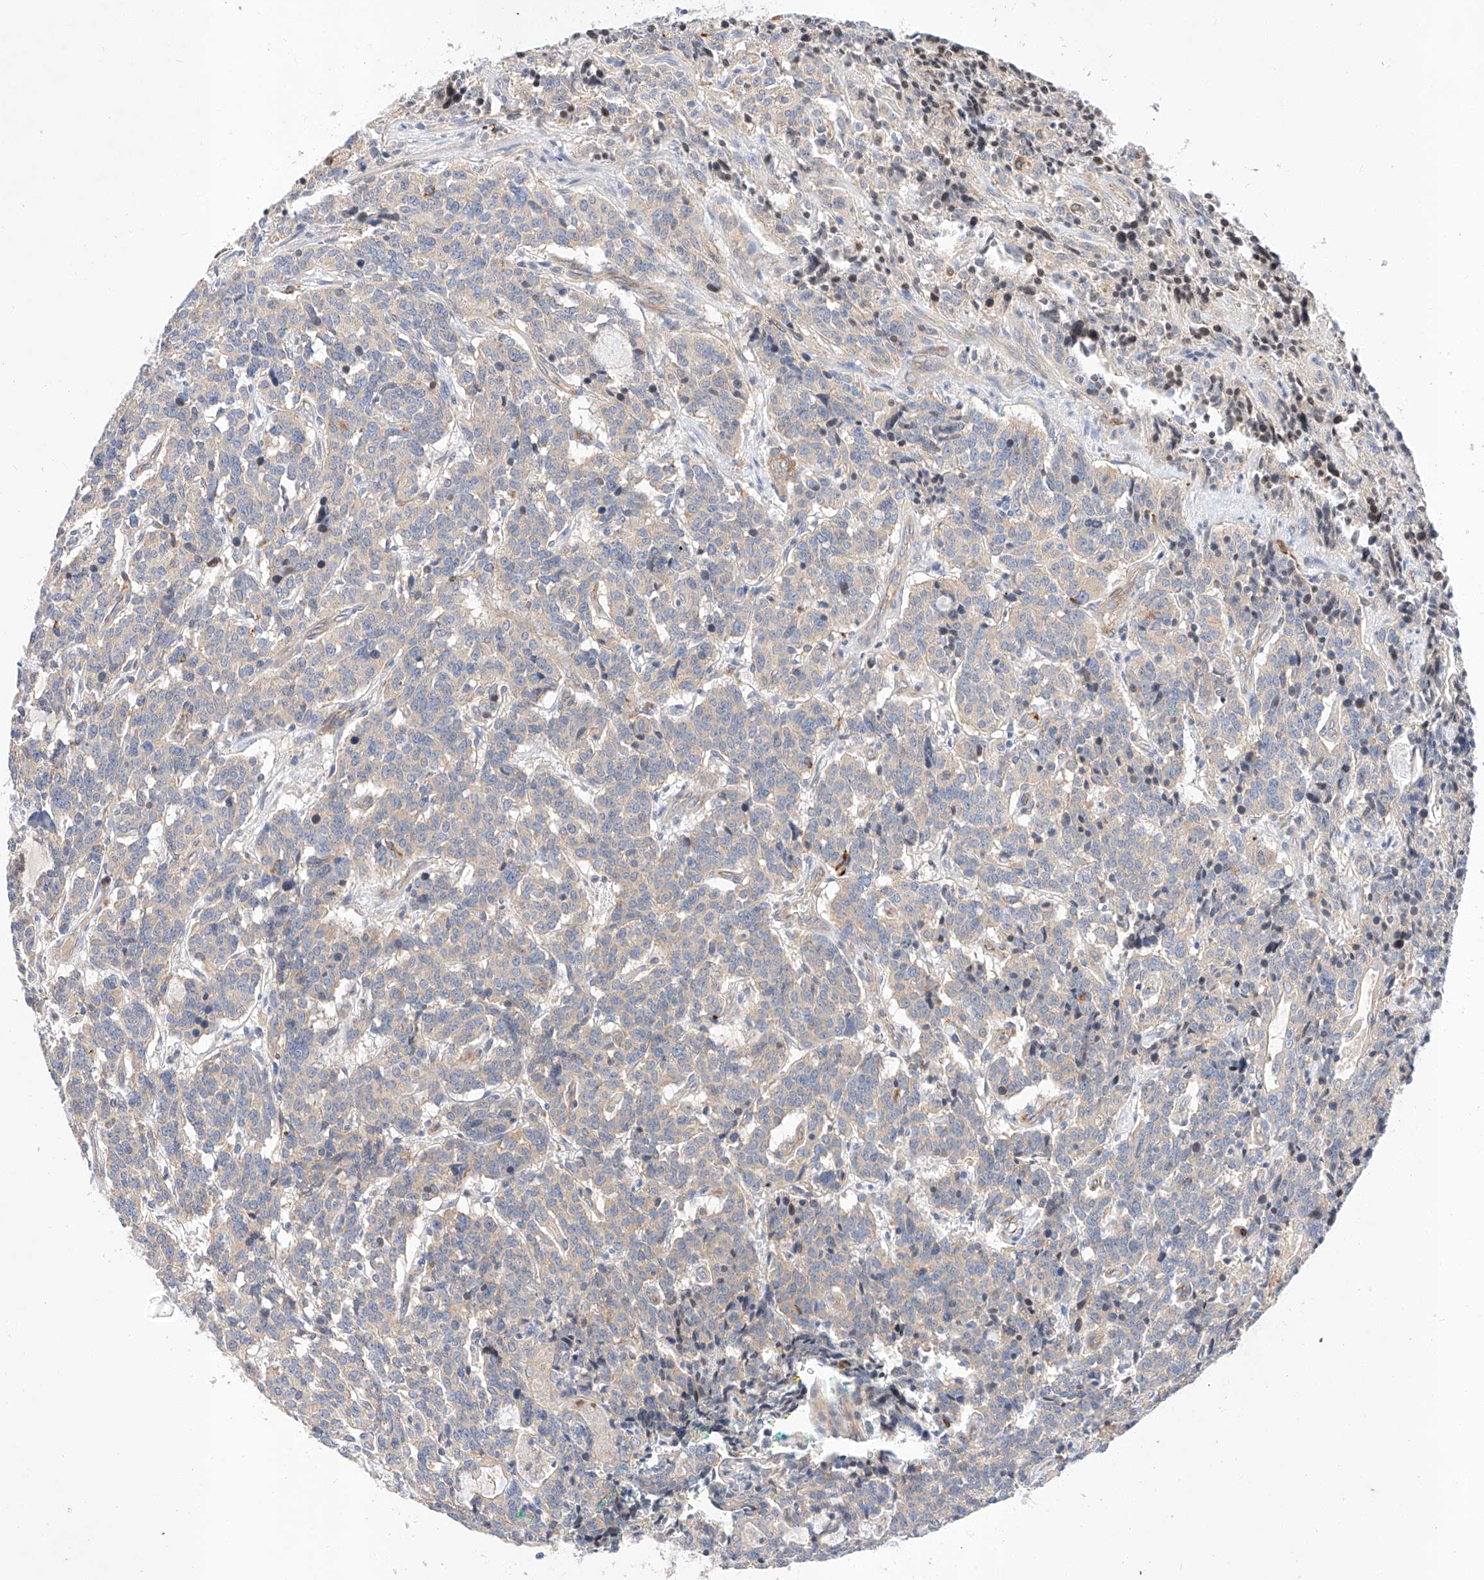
{"staining": {"intensity": "negative", "quantity": "none", "location": "none"}, "tissue": "carcinoid", "cell_type": "Tumor cells", "image_type": "cancer", "snomed": [{"axis": "morphology", "description": "Carcinoid, malignant, NOS"}, {"axis": "topography", "description": "Lung"}], "caption": "Immunohistochemistry of carcinoid (malignant) shows no staining in tumor cells.", "gene": "C6orf118", "patient": {"sex": "female", "age": 46}}